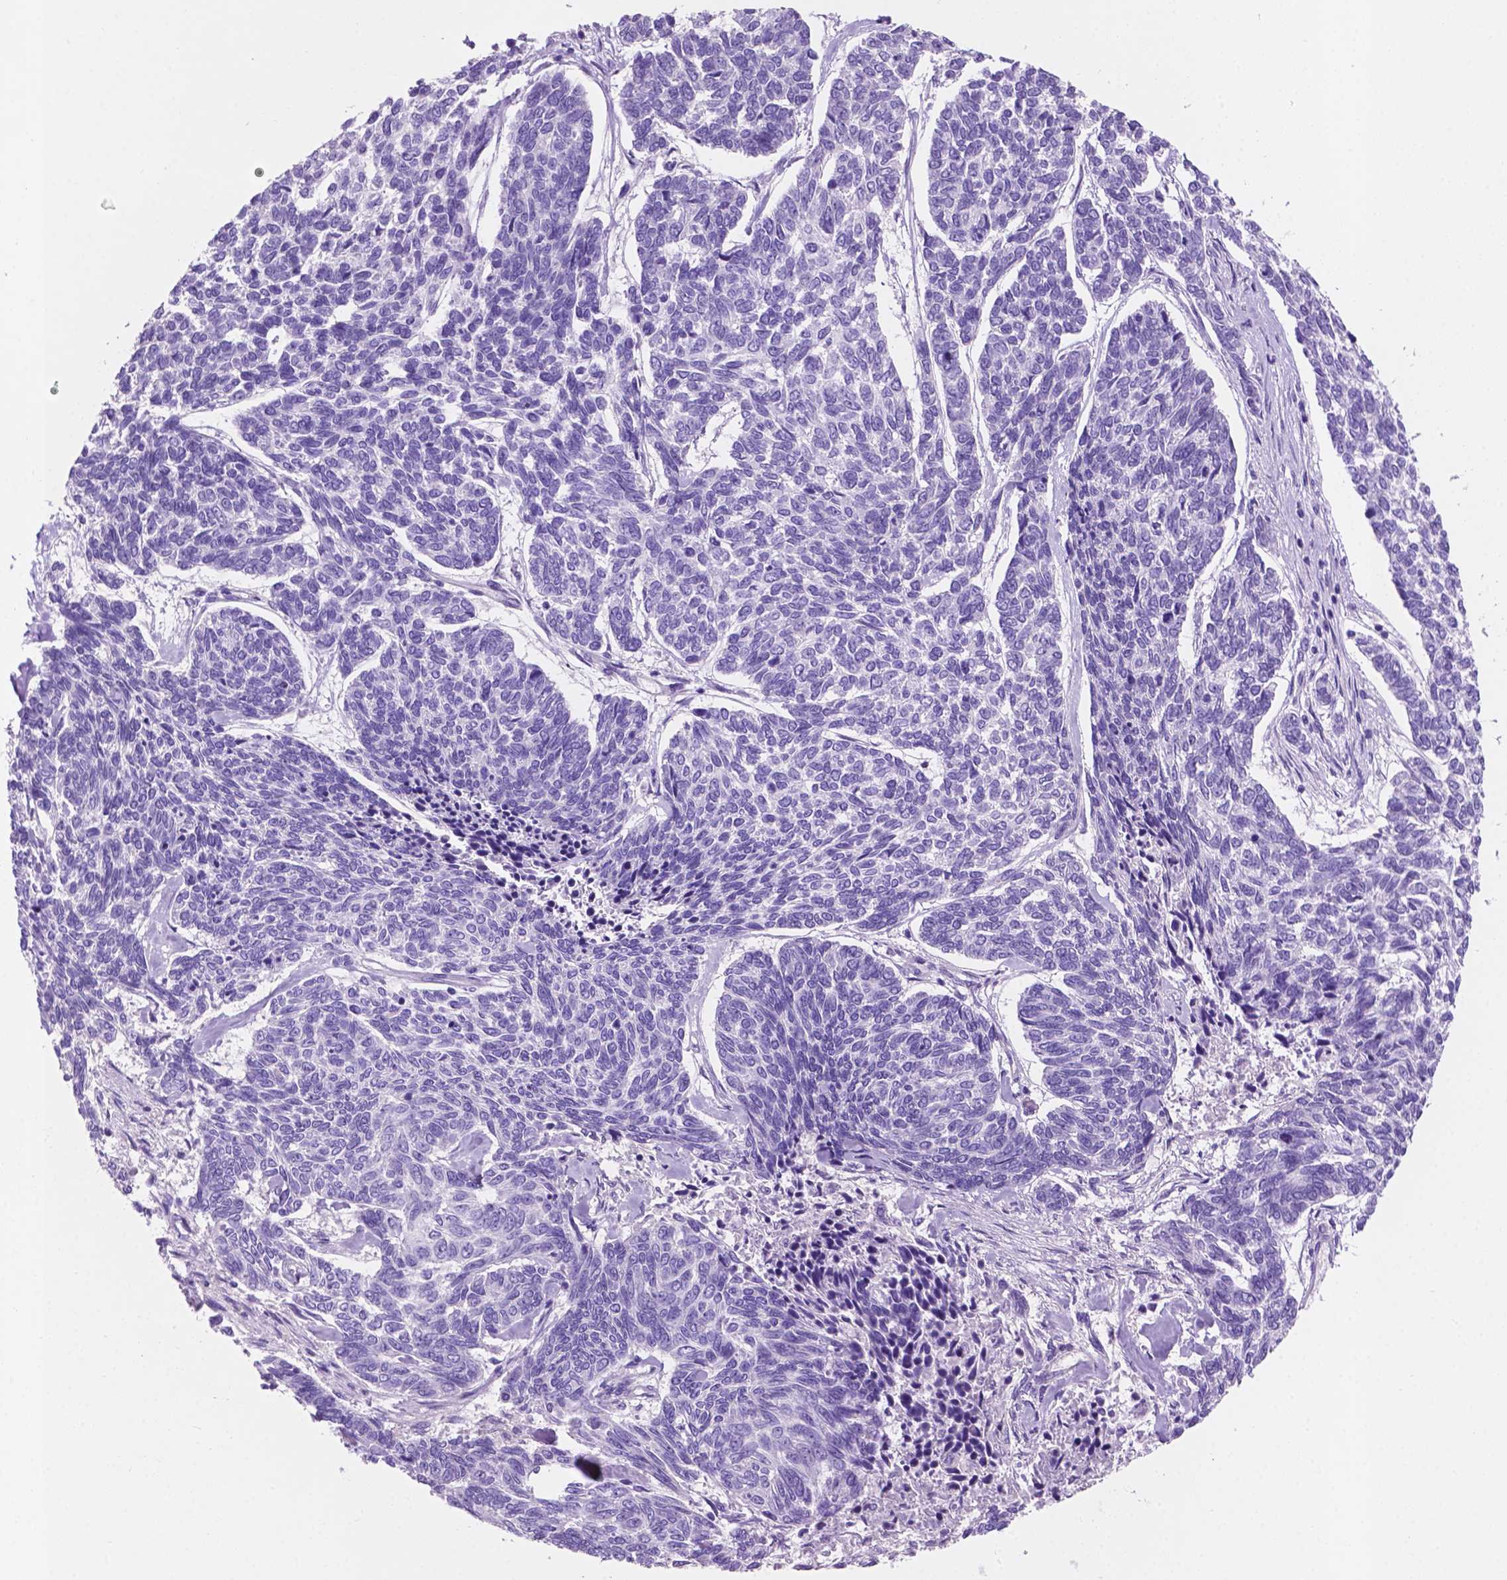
{"staining": {"intensity": "negative", "quantity": "none", "location": "none"}, "tissue": "skin cancer", "cell_type": "Tumor cells", "image_type": "cancer", "snomed": [{"axis": "morphology", "description": "Basal cell carcinoma"}, {"axis": "topography", "description": "Skin"}], "caption": "Skin basal cell carcinoma was stained to show a protein in brown. There is no significant expression in tumor cells.", "gene": "CLDN17", "patient": {"sex": "female", "age": 65}}